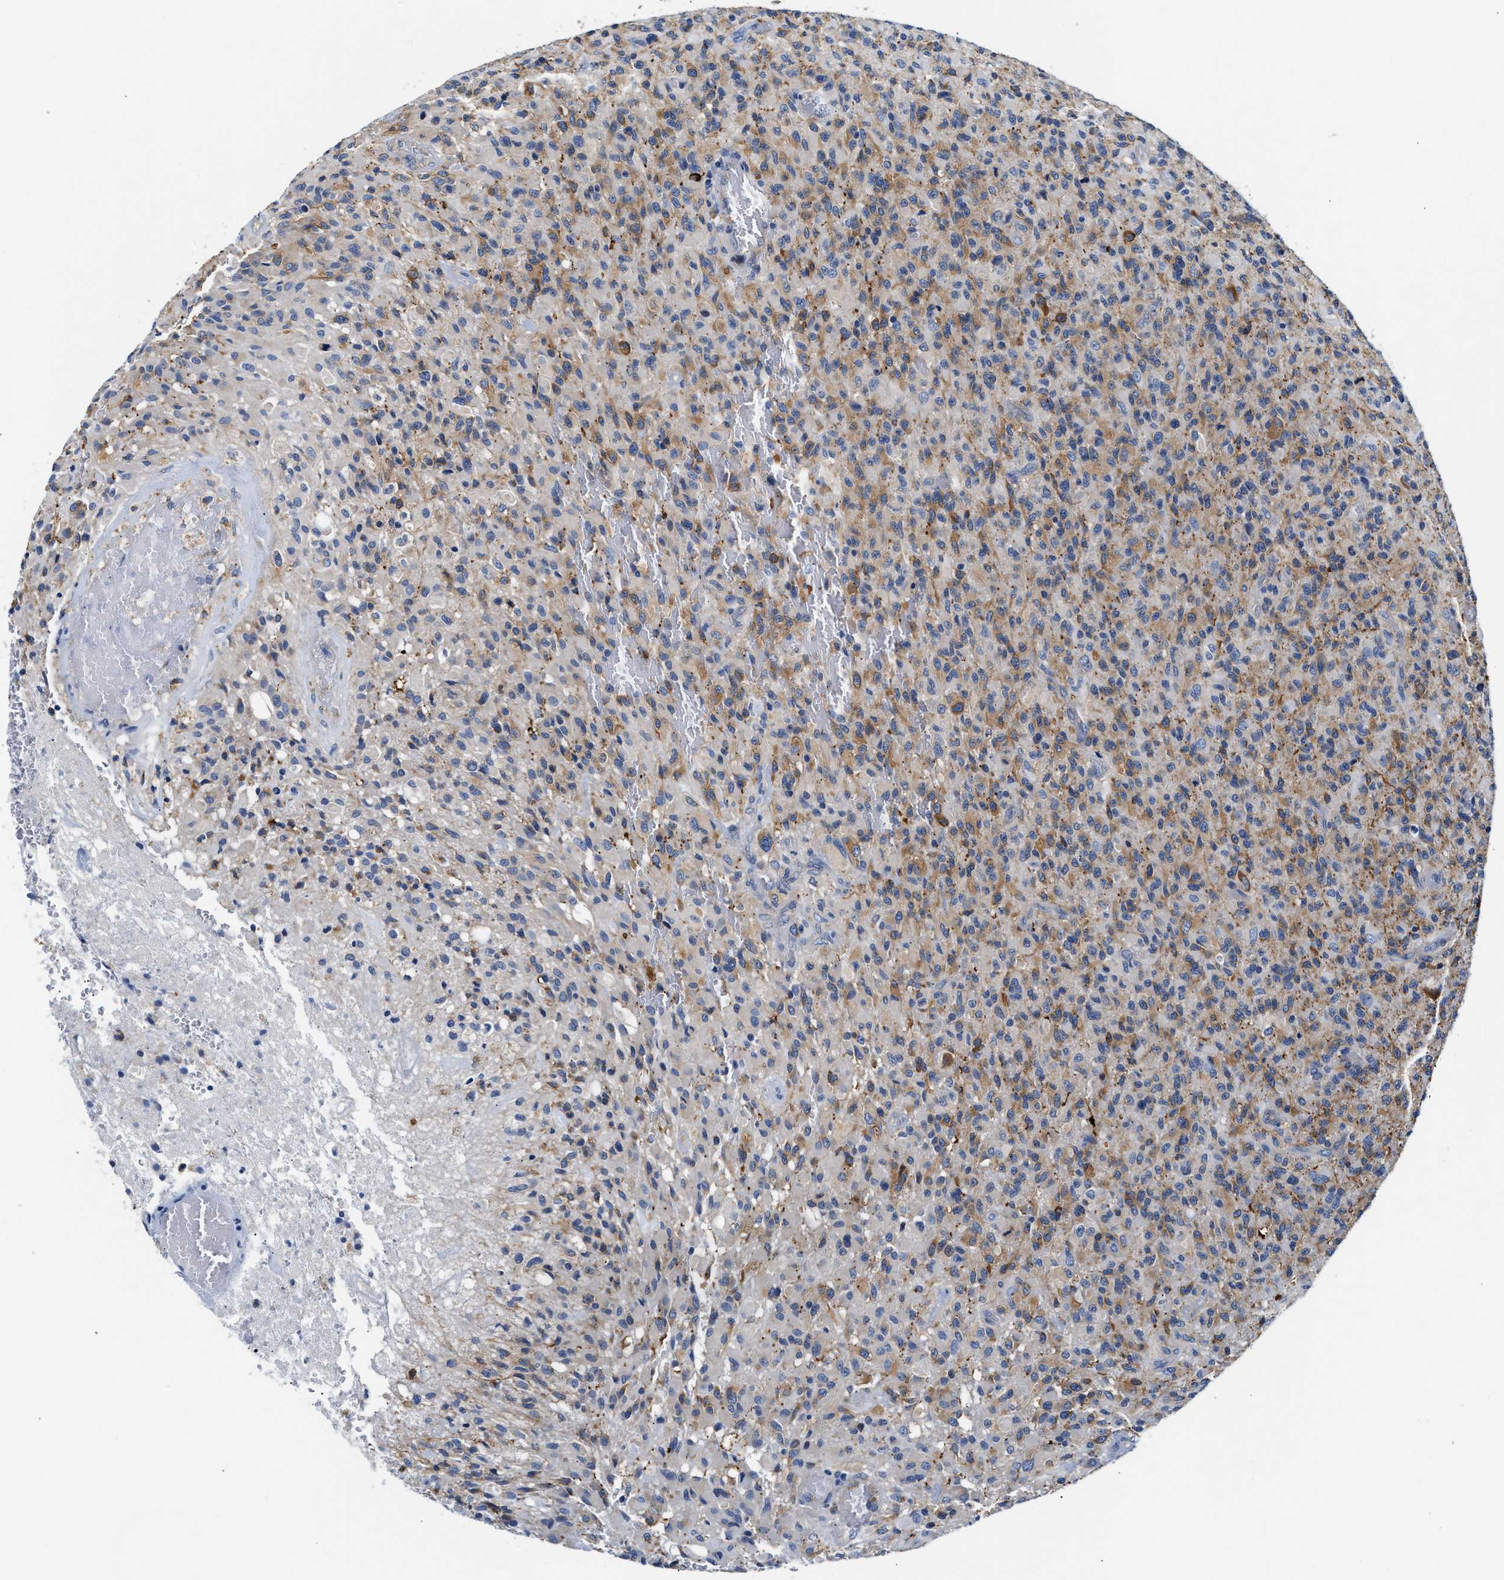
{"staining": {"intensity": "moderate", "quantity": "25%-75%", "location": "cytoplasmic/membranous"}, "tissue": "glioma", "cell_type": "Tumor cells", "image_type": "cancer", "snomed": [{"axis": "morphology", "description": "Glioma, malignant, High grade"}, {"axis": "topography", "description": "Brain"}], "caption": "Tumor cells exhibit medium levels of moderate cytoplasmic/membranous staining in approximately 25%-75% of cells in human glioma. (IHC, brightfield microscopy, high magnification).", "gene": "ACADVL", "patient": {"sex": "male", "age": 71}}